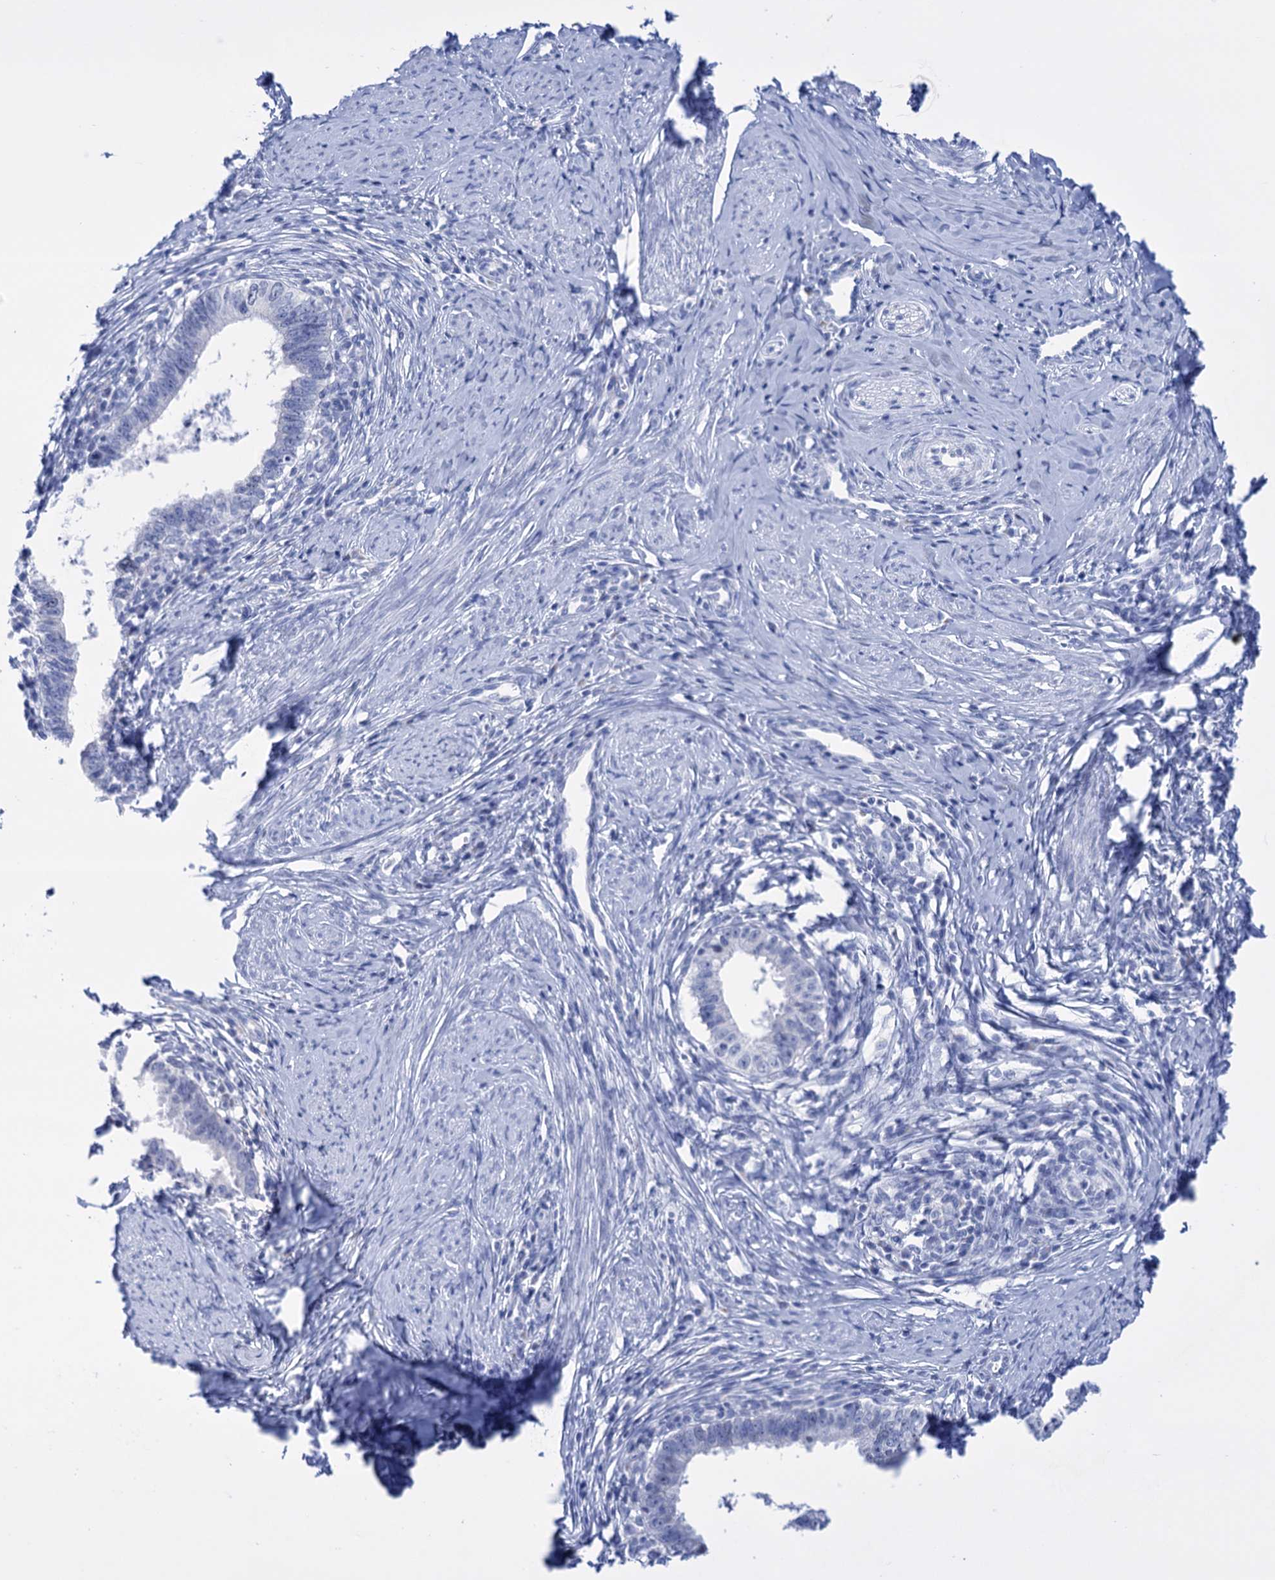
{"staining": {"intensity": "negative", "quantity": "none", "location": "none"}, "tissue": "cervical cancer", "cell_type": "Tumor cells", "image_type": "cancer", "snomed": [{"axis": "morphology", "description": "Adenocarcinoma, NOS"}, {"axis": "topography", "description": "Cervix"}], "caption": "Immunohistochemistry photomicrograph of adenocarcinoma (cervical) stained for a protein (brown), which demonstrates no staining in tumor cells.", "gene": "FBXW12", "patient": {"sex": "female", "age": 36}}